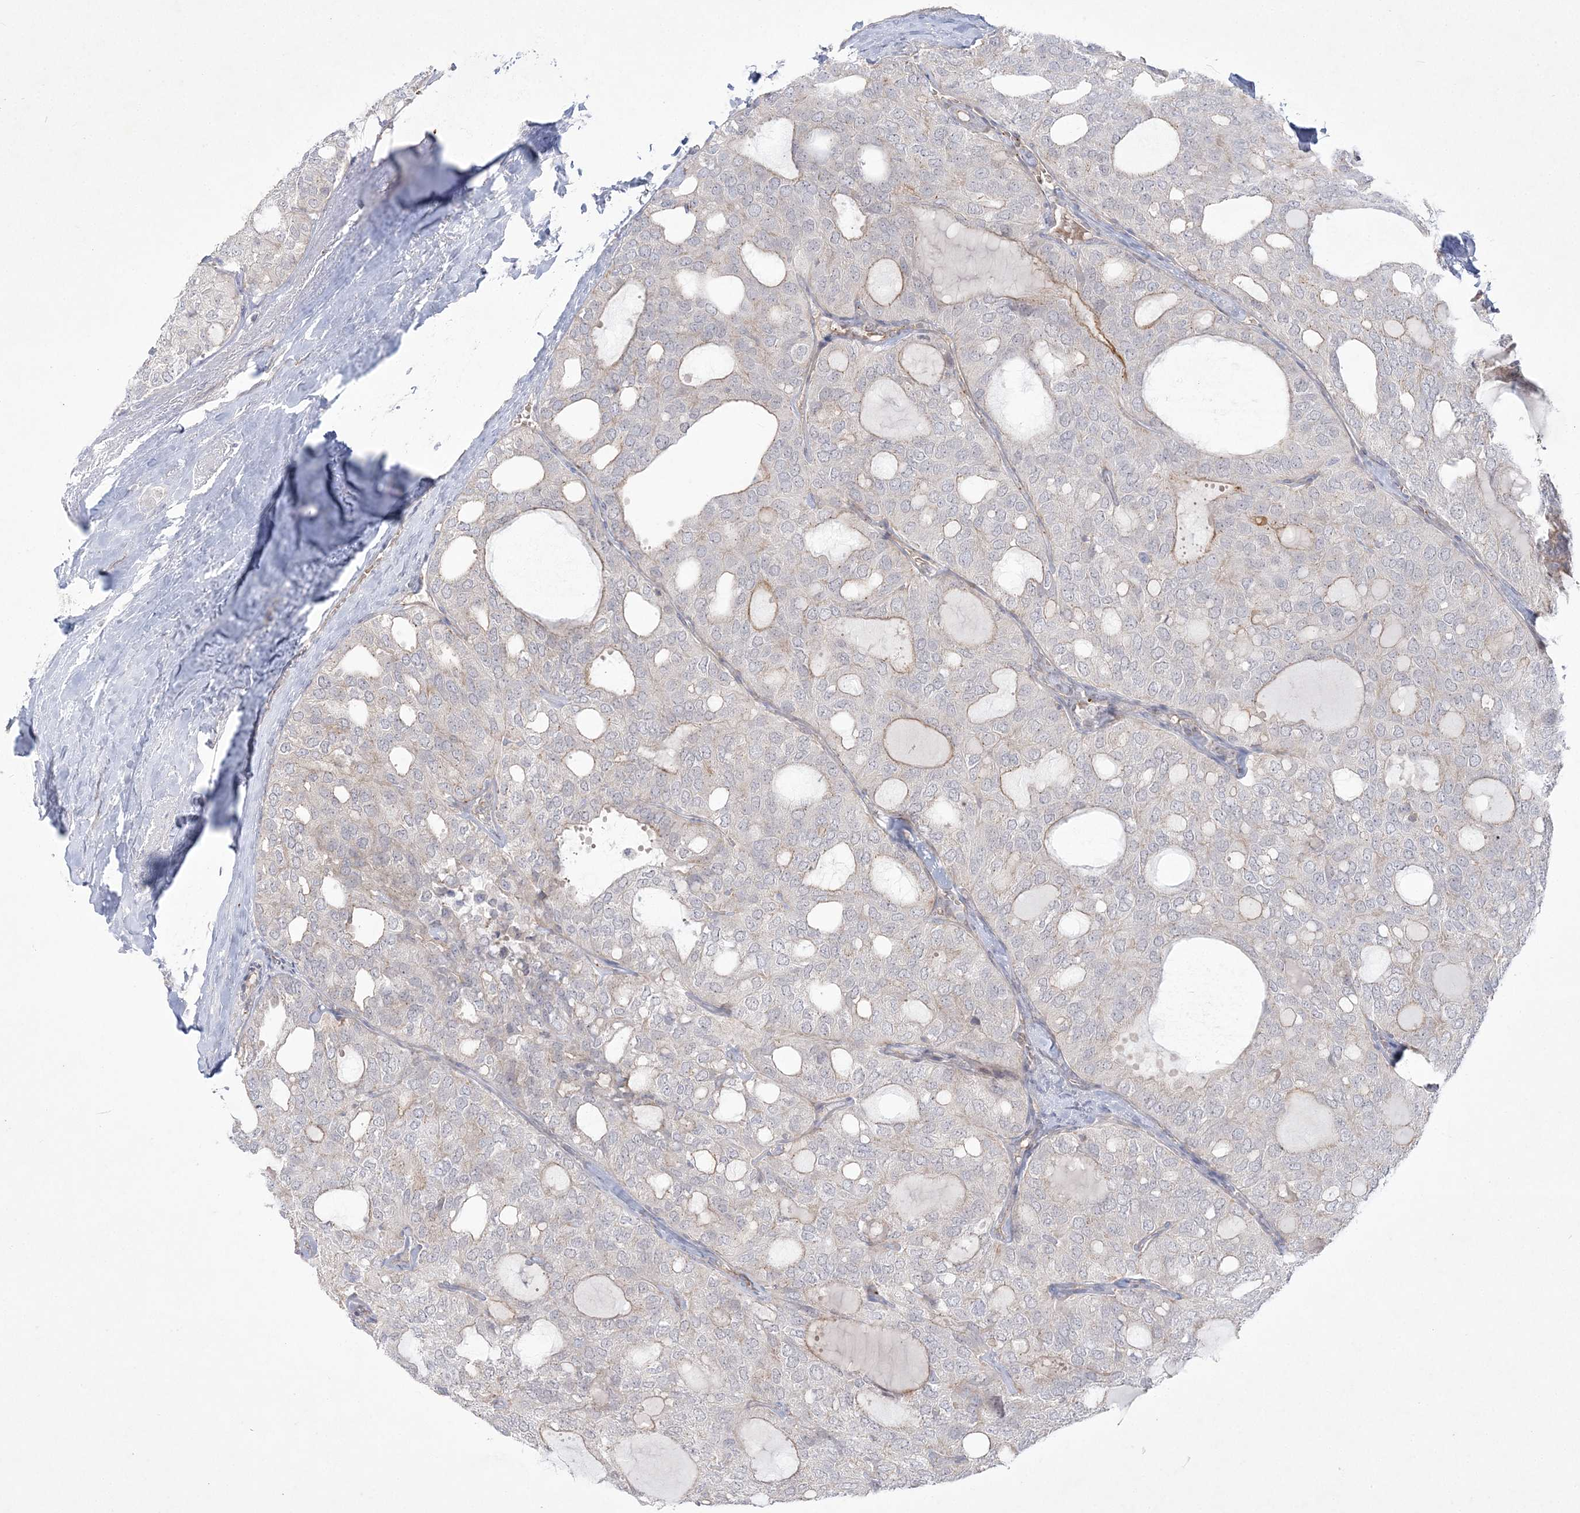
{"staining": {"intensity": "weak", "quantity": "<25%", "location": "cytoplasmic/membranous"}, "tissue": "thyroid cancer", "cell_type": "Tumor cells", "image_type": "cancer", "snomed": [{"axis": "morphology", "description": "Follicular adenoma carcinoma, NOS"}, {"axis": "topography", "description": "Thyroid gland"}], "caption": "Tumor cells are negative for protein expression in human thyroid cancer (follicular adenoma carcinoma). (IHC, brightfield microscopy, high magnification).", "gene": "ADAMTS12", "patient": {"sex": "male", "age": 75}}